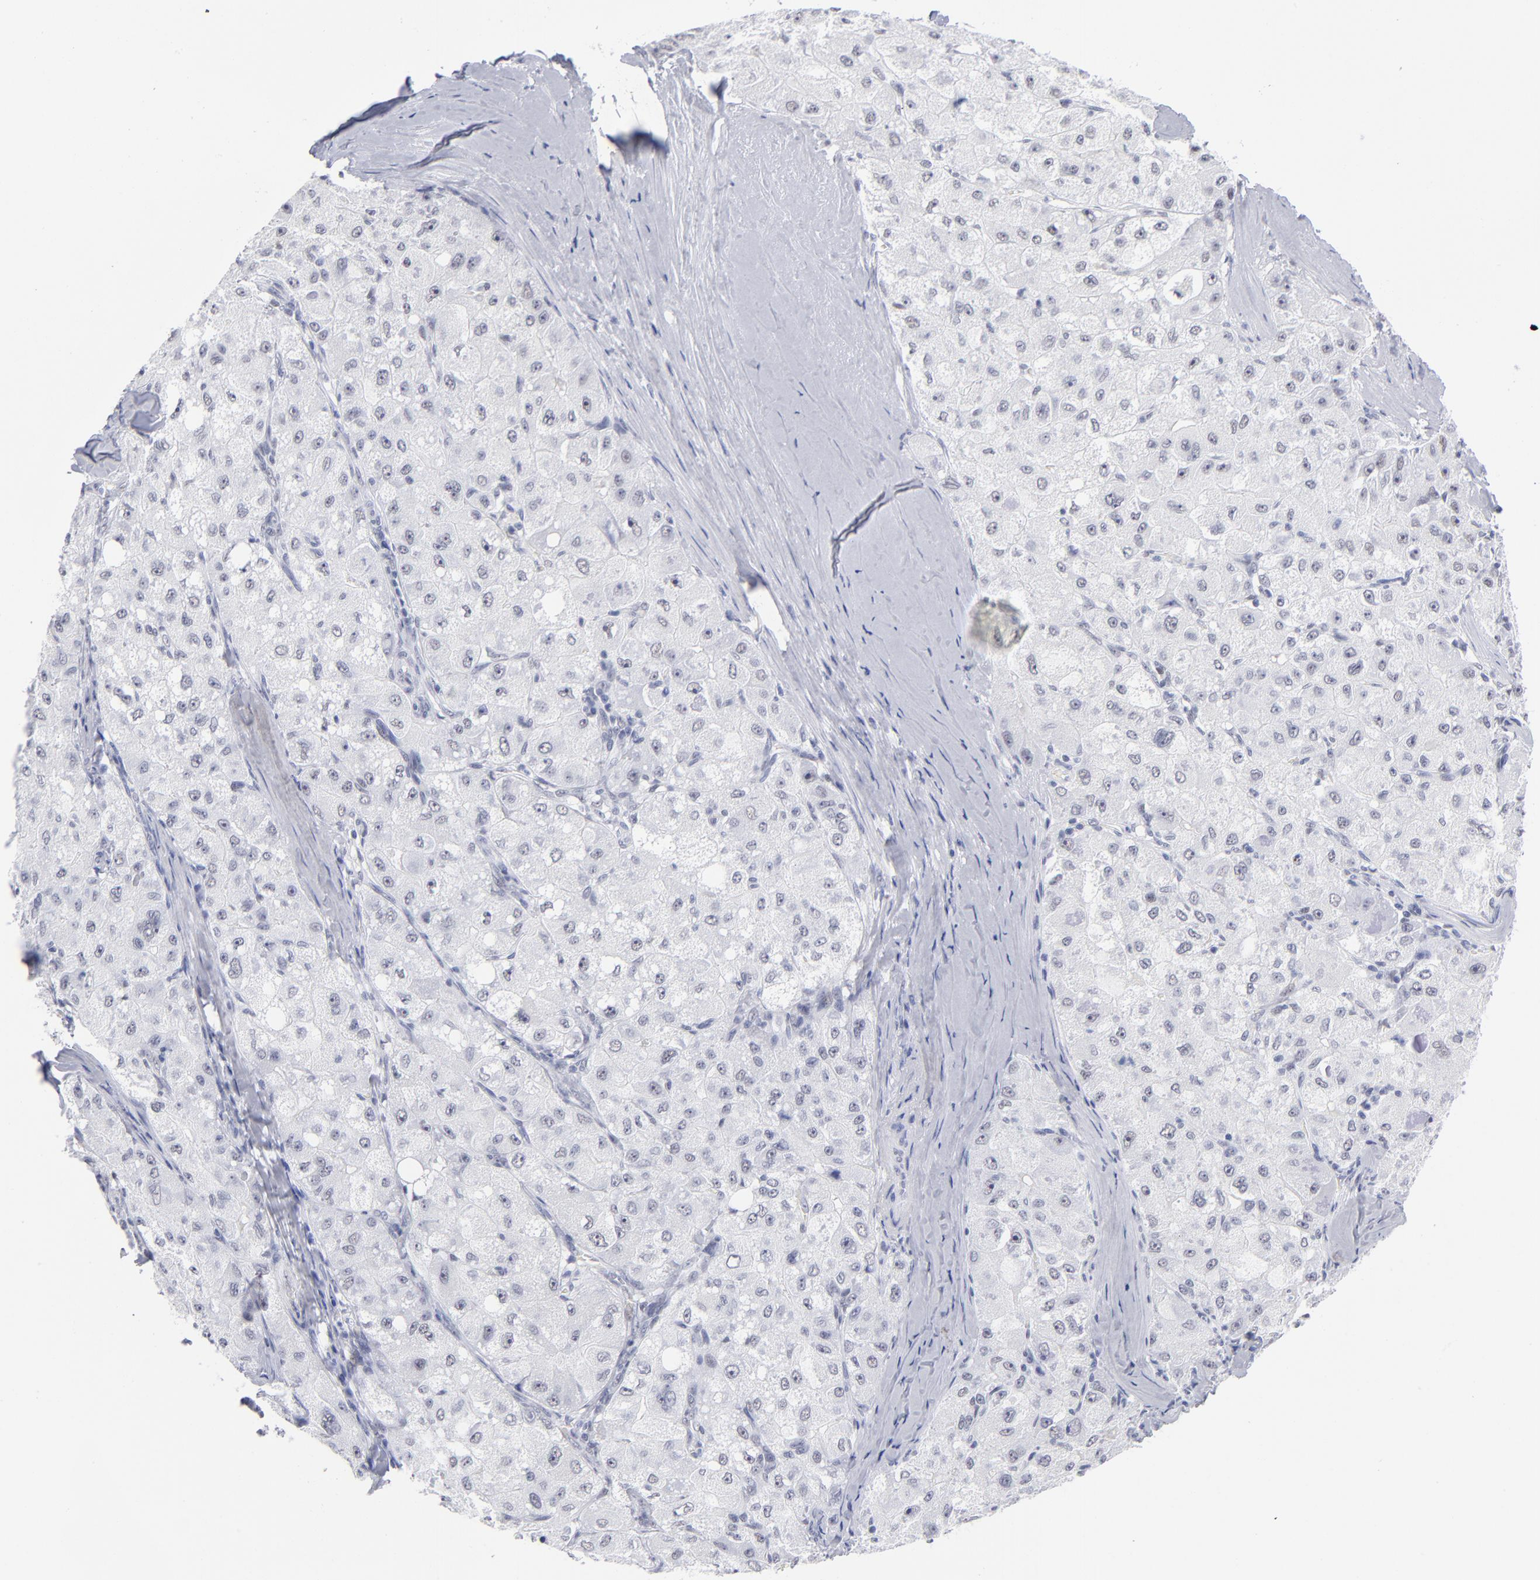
{"staining": {"intensity": "negative", "quantity": "none", "location": "none"}, "tissue": "liver cancer", "cell_type": "Tumor cells", "image_type": "cancer", "snomed": [{"axis": "morphology", "description": "Carcinoma, Hepatocellular, NOS"}, {"axis": "topography", "description": "Liver"}], "caption": "This is an IHC image of human liver cancer. There is no expression in tumor cells.", "gene": "SNRPB", "patient": {"sex": "male", "age": 80}}